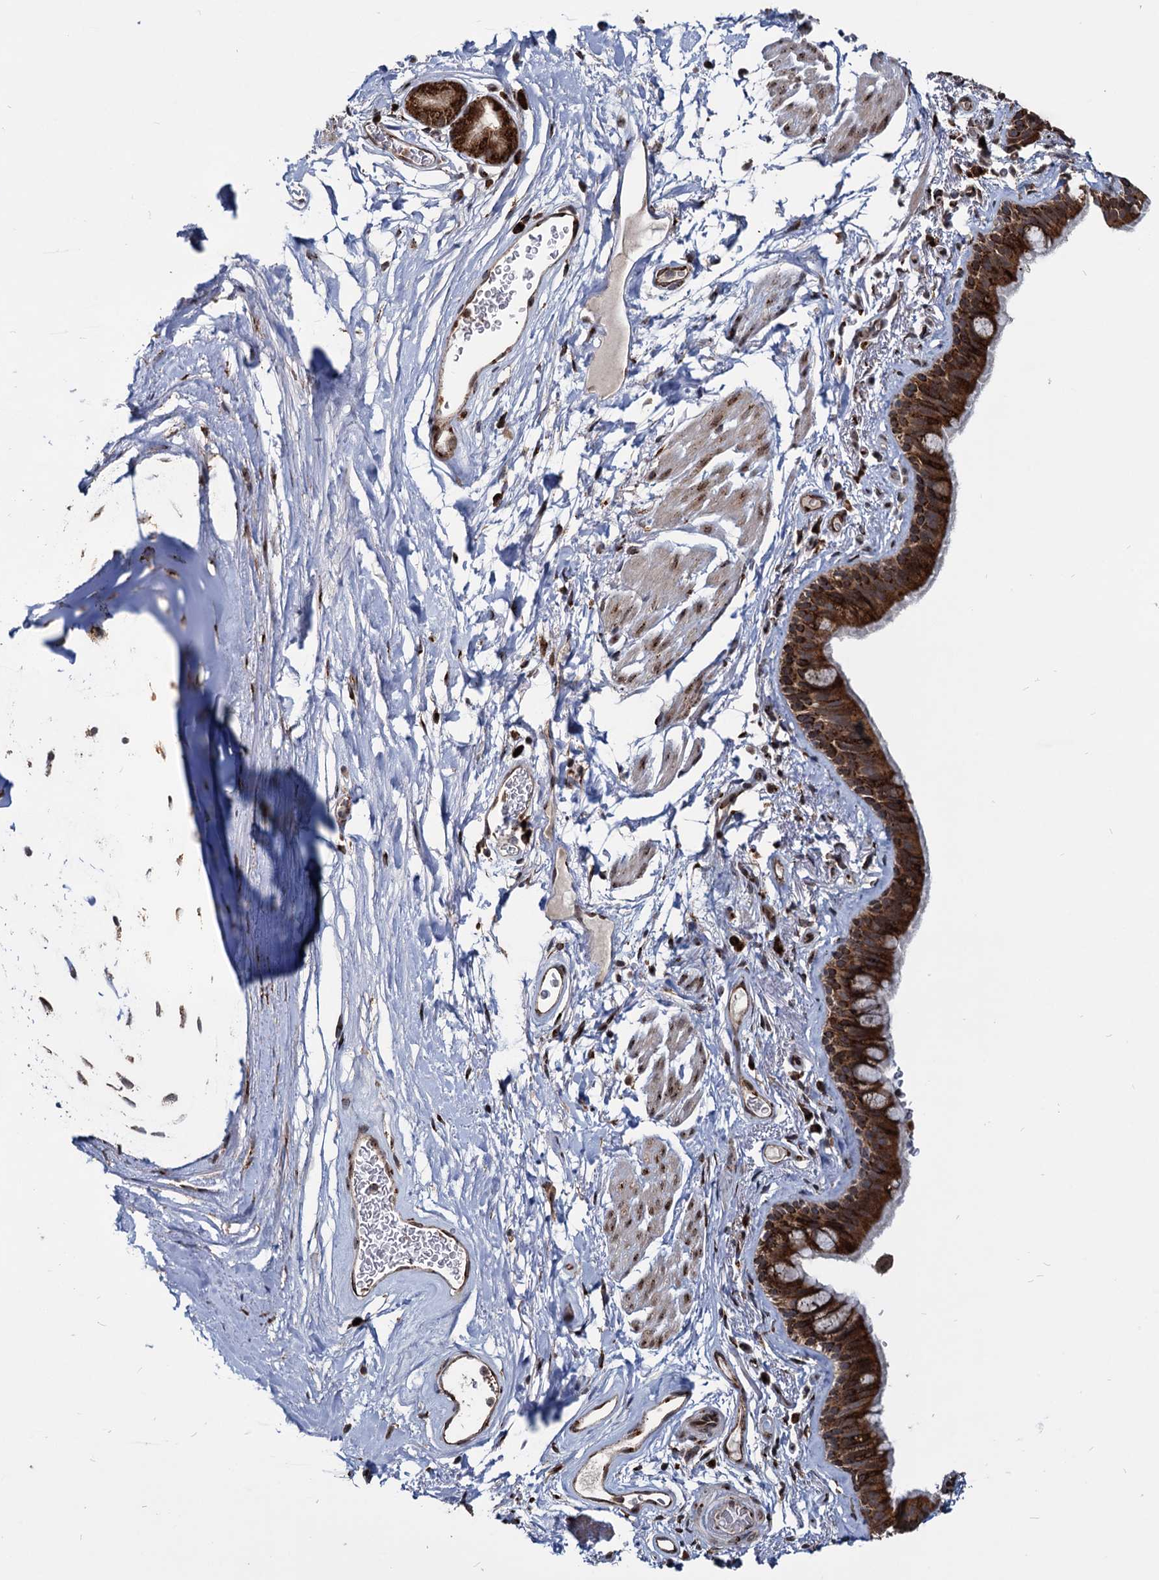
{"staining": {"intensity": "strong", "quantity": ">75%", "location": "cytoplasmic/membranous"}, "tissue": "bronchus", "cell_type": "Respiratory epithelial cells", "image_type": "normal", "snomed": [{"axis": "morphology", "description": "Normal tissue, NOS"}, {"axis": "topography", "description": "Cartilage tissue"}], "caption": "This image reveals immunohistochemistry (IHC) staining of benign human bronchus, with high strong cytoplasmic/membranous positivity in approximately >75% of respiratory epithelial cells.", "gene": "SAAL1", "patient": {"sex": "male", "age": 63}}